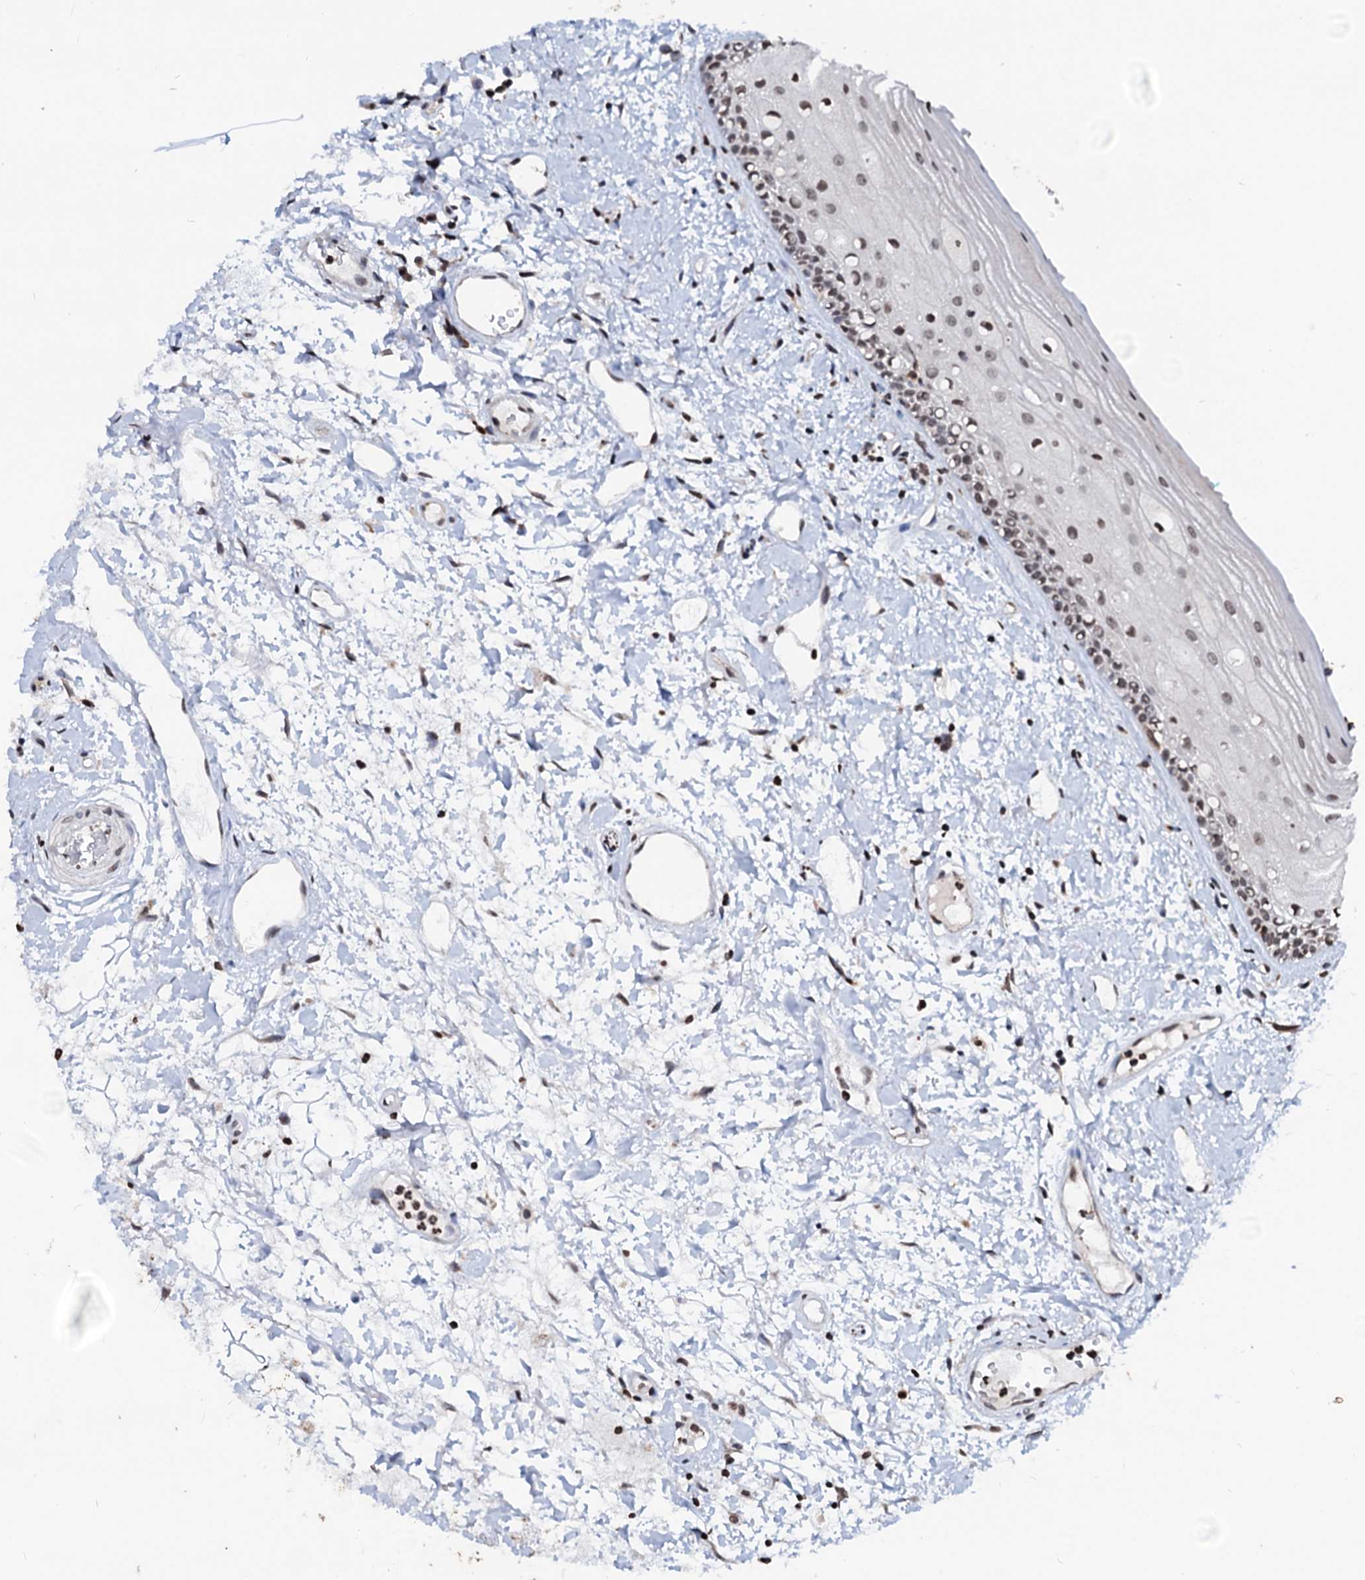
{"staining": {"intensity": "weak", "quantity": "25%-75%", "location": "nuclear"}, "tissue": "oral mucosa", "cell_type": "Squamous epithelial cells", "image_type": "normal", "snomed": [{"axis": "morphology", "description": "Normal tissue, NOS"}, {"axis": "topography", "description": "Oral tissue"}], "caption": "Immunohistochemistry (DAB) staining of normal oral mucosa shows weak nuclear protein positivity in approximately 25%-75% of squamous epithelial cells. (brown staining indicates protein expression, while blue staining denotes nuclei).", "gene": "LSM11", "patient": {"sex": "female", "age": 76}}